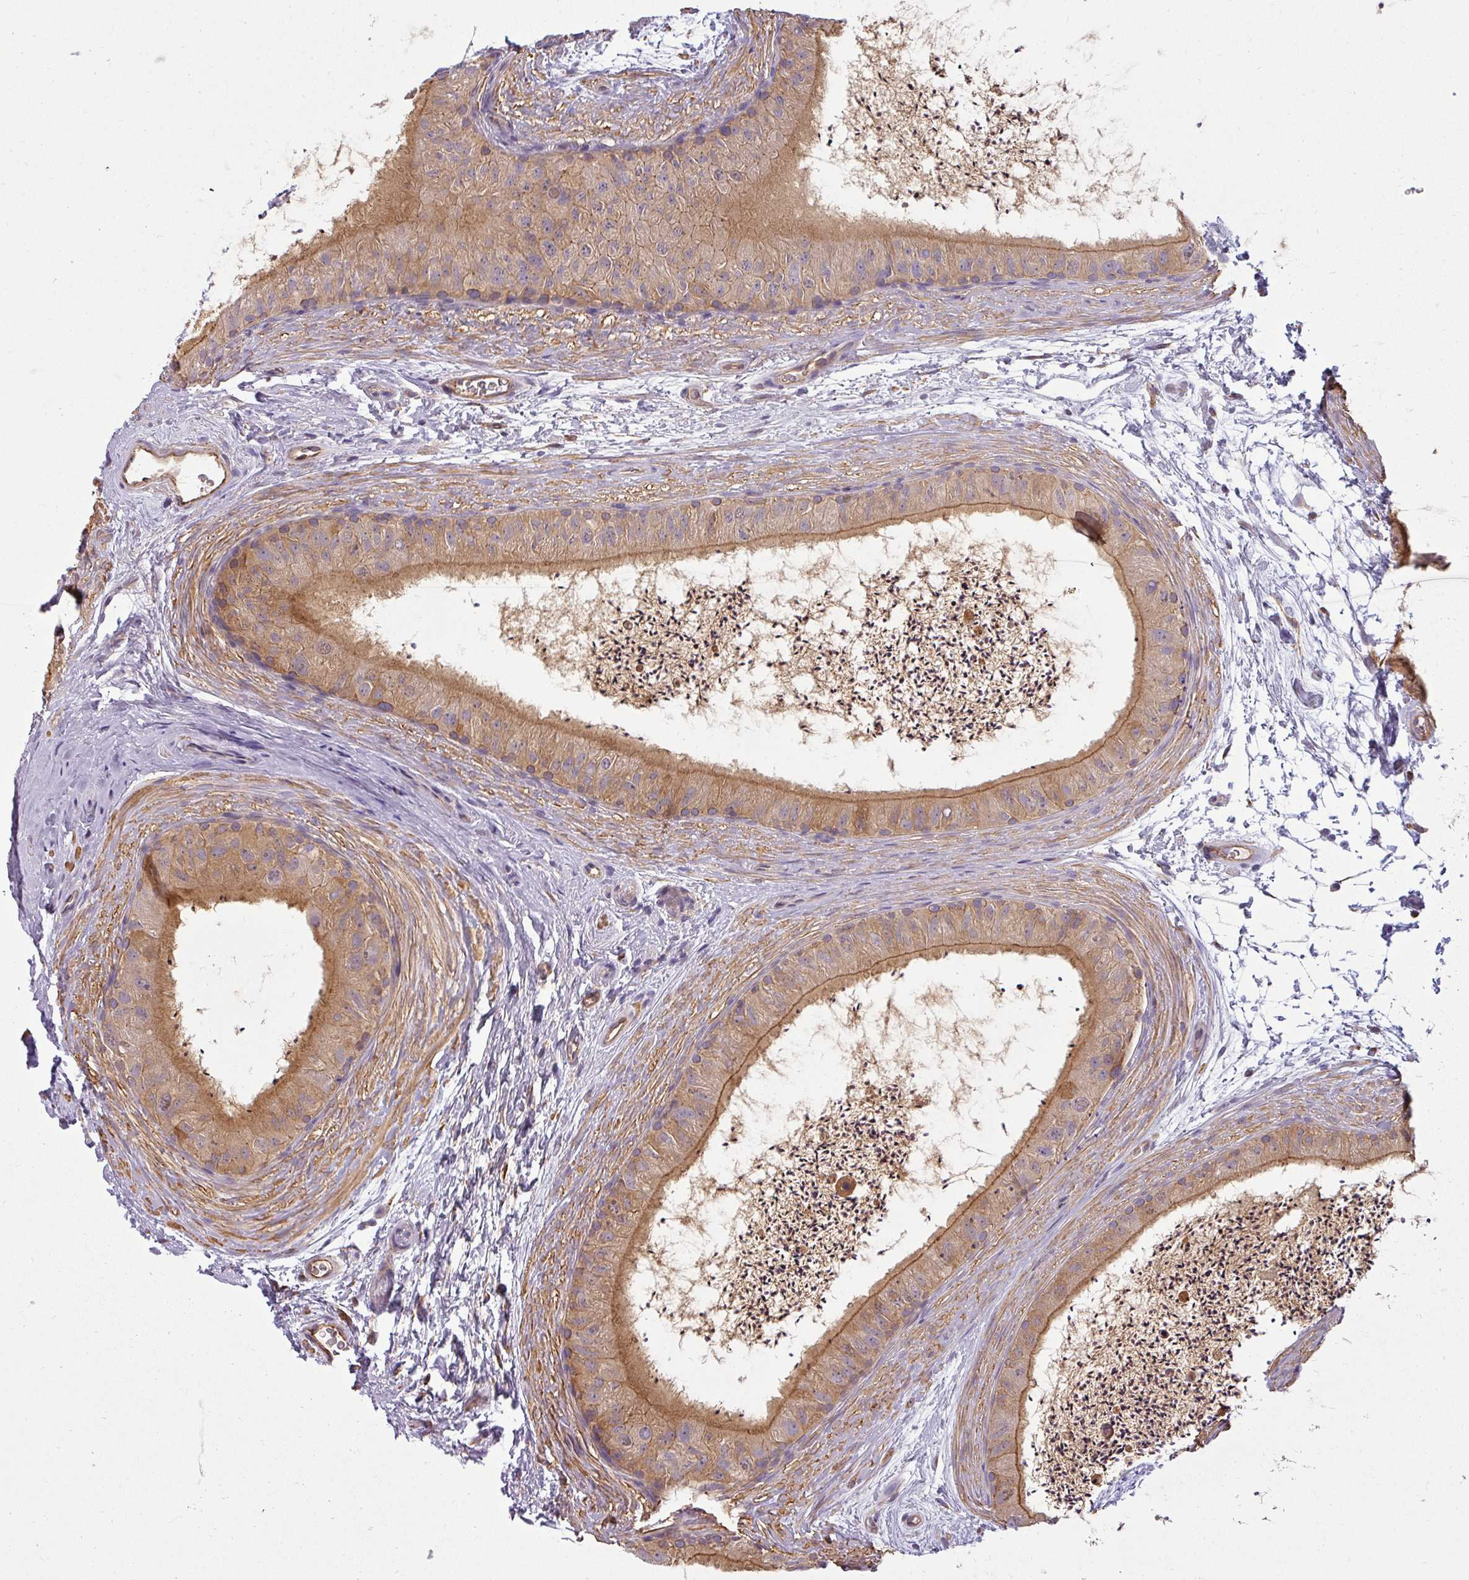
{"staining": {"intensity": "moderate", "quantity": ">75%", "location": "cytoplasmic/membranous"}, "tissue": "epididymis", "cell_type": "Glandular cells", "image_type": "normal", "snomed": [{"axis": "morphology", "description": "Normal tissue, NOS"}, {"axis": "topography", "description": "Epididymis"}], "caption": "Epididymis stained with a brown dye exhibits moderate cytoplasmic/membranous positive positivity in approximately >75% of glandular cells.", "gene": "ZNF835", "patient": {"sex": "male", "age": 50}}